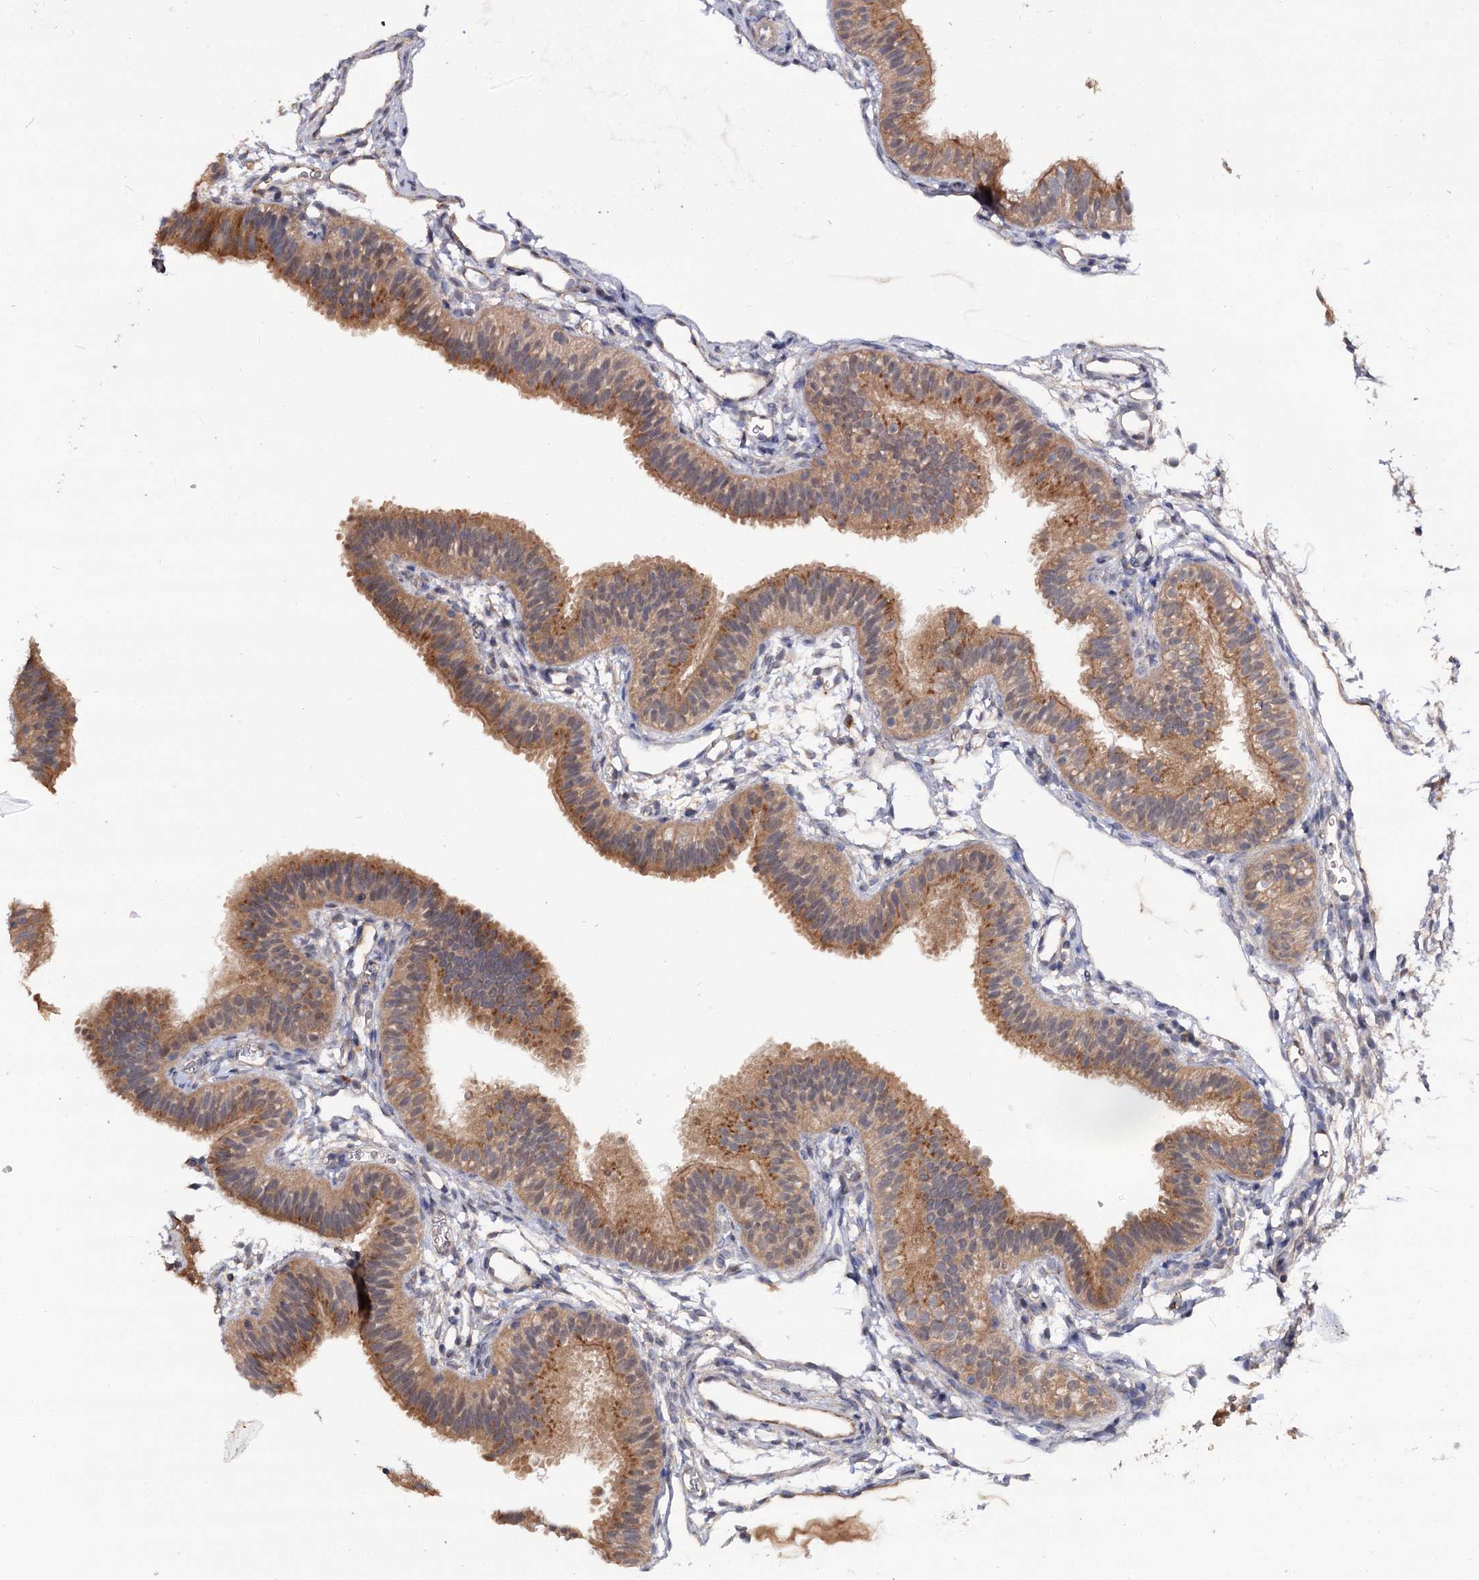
{"staining": {"intensity": "moderate", "quantity": ">75%", "location": "cytoplasmic/membranous"}, "tissue": "fallopian tube", "cell_type": "Glandular cells", "image_type": "normal", "snomed": [{"axis": "morphology", "description": "Normal tissue, NOS"}, {"axis": "topography", "description": "Fallopian tube"}], "caption": "Fallopian tube was stained to show a protein in brown. There is medium levels of moderate cytoplasmic/membranous staining in about >75% of glandular cells. Immunohistochemistry stains the protein of interest in brown and the nuclei are stained blue.", "gene": "NUDCD2", "patient": {"sex": "female", "age": 35}}